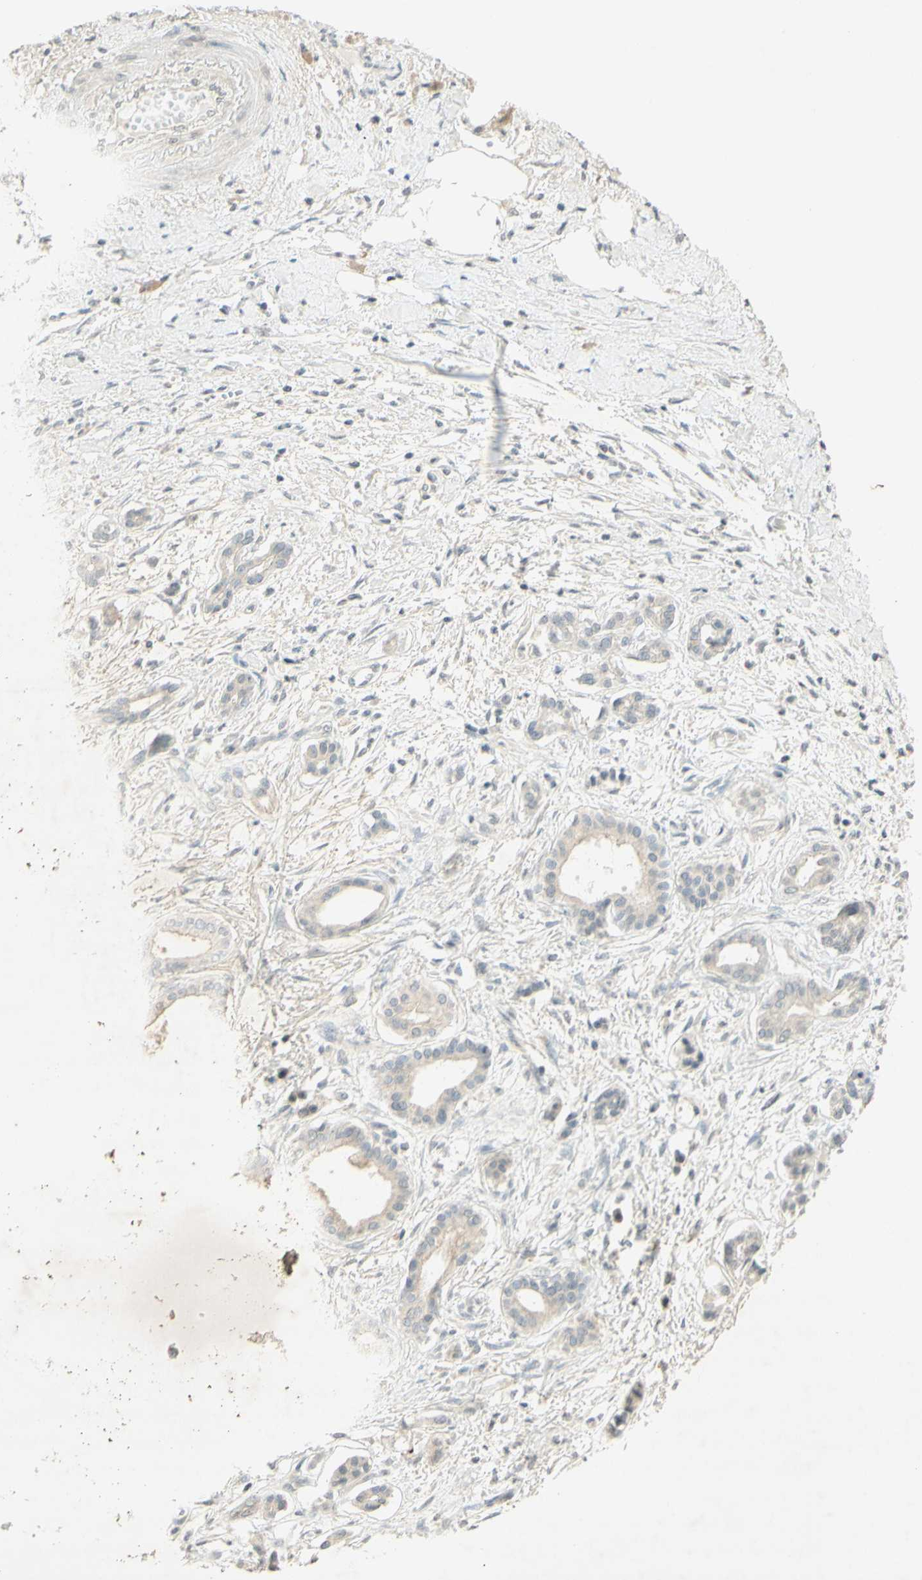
{"staining": {"intensity": "negative", "quantity": "none", "location": "none"}, "tissue": "pancreatic cancer", "cell_type": "Tumor cells", "image_type": "cancer", "snomed": [{"axis": "morphology", "description": "Adenocarcinoma, NOS"}, {"axis": "topography", "description": "Pancreas"}], "caption": "Pancreatic cancer was stained to show a protein in brown. There is no significant positivity in tumor cells.", "gene": "GLI1", "patient": {"sex": "male", "age": 56}}